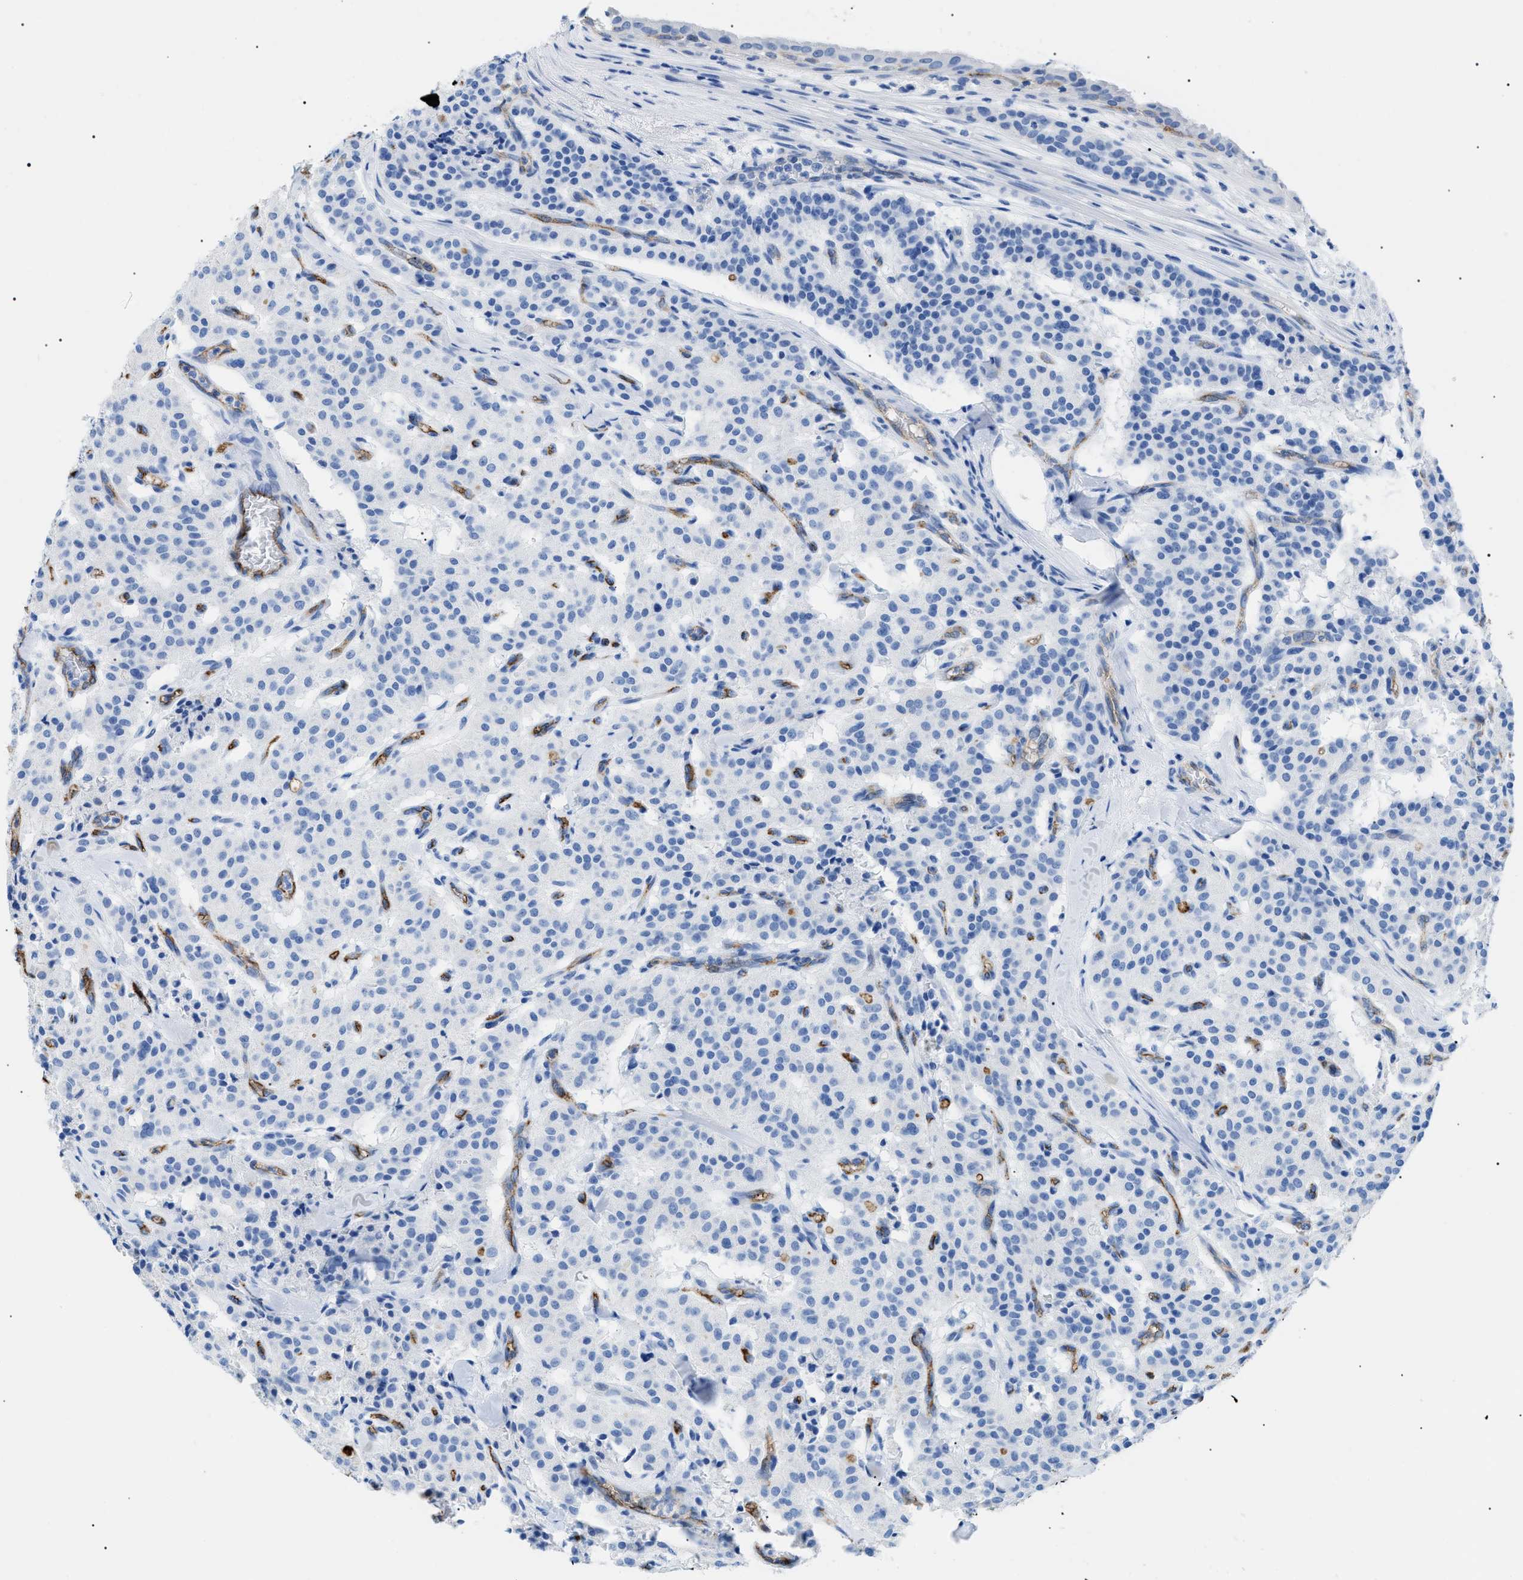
{"staining": {"intensity": "negative", "quantity": "none", "location": "none"}, "tissue": "carcinoid", "cell_type": "Tumor cells", "image_type": "cancer", "snomed": [{"axis": "morphology", "description": "Carcinoid, malignant, NOS"}, {"axis": "topography", "description": "Lung"}], "caption": "Immunohistochemistry micrograph of human carcinoid stained for a protein (brown), which exhibits no expression in tumor cells.", "gene": "PODXL", "patient": {"sex": "male", "age": 30}}